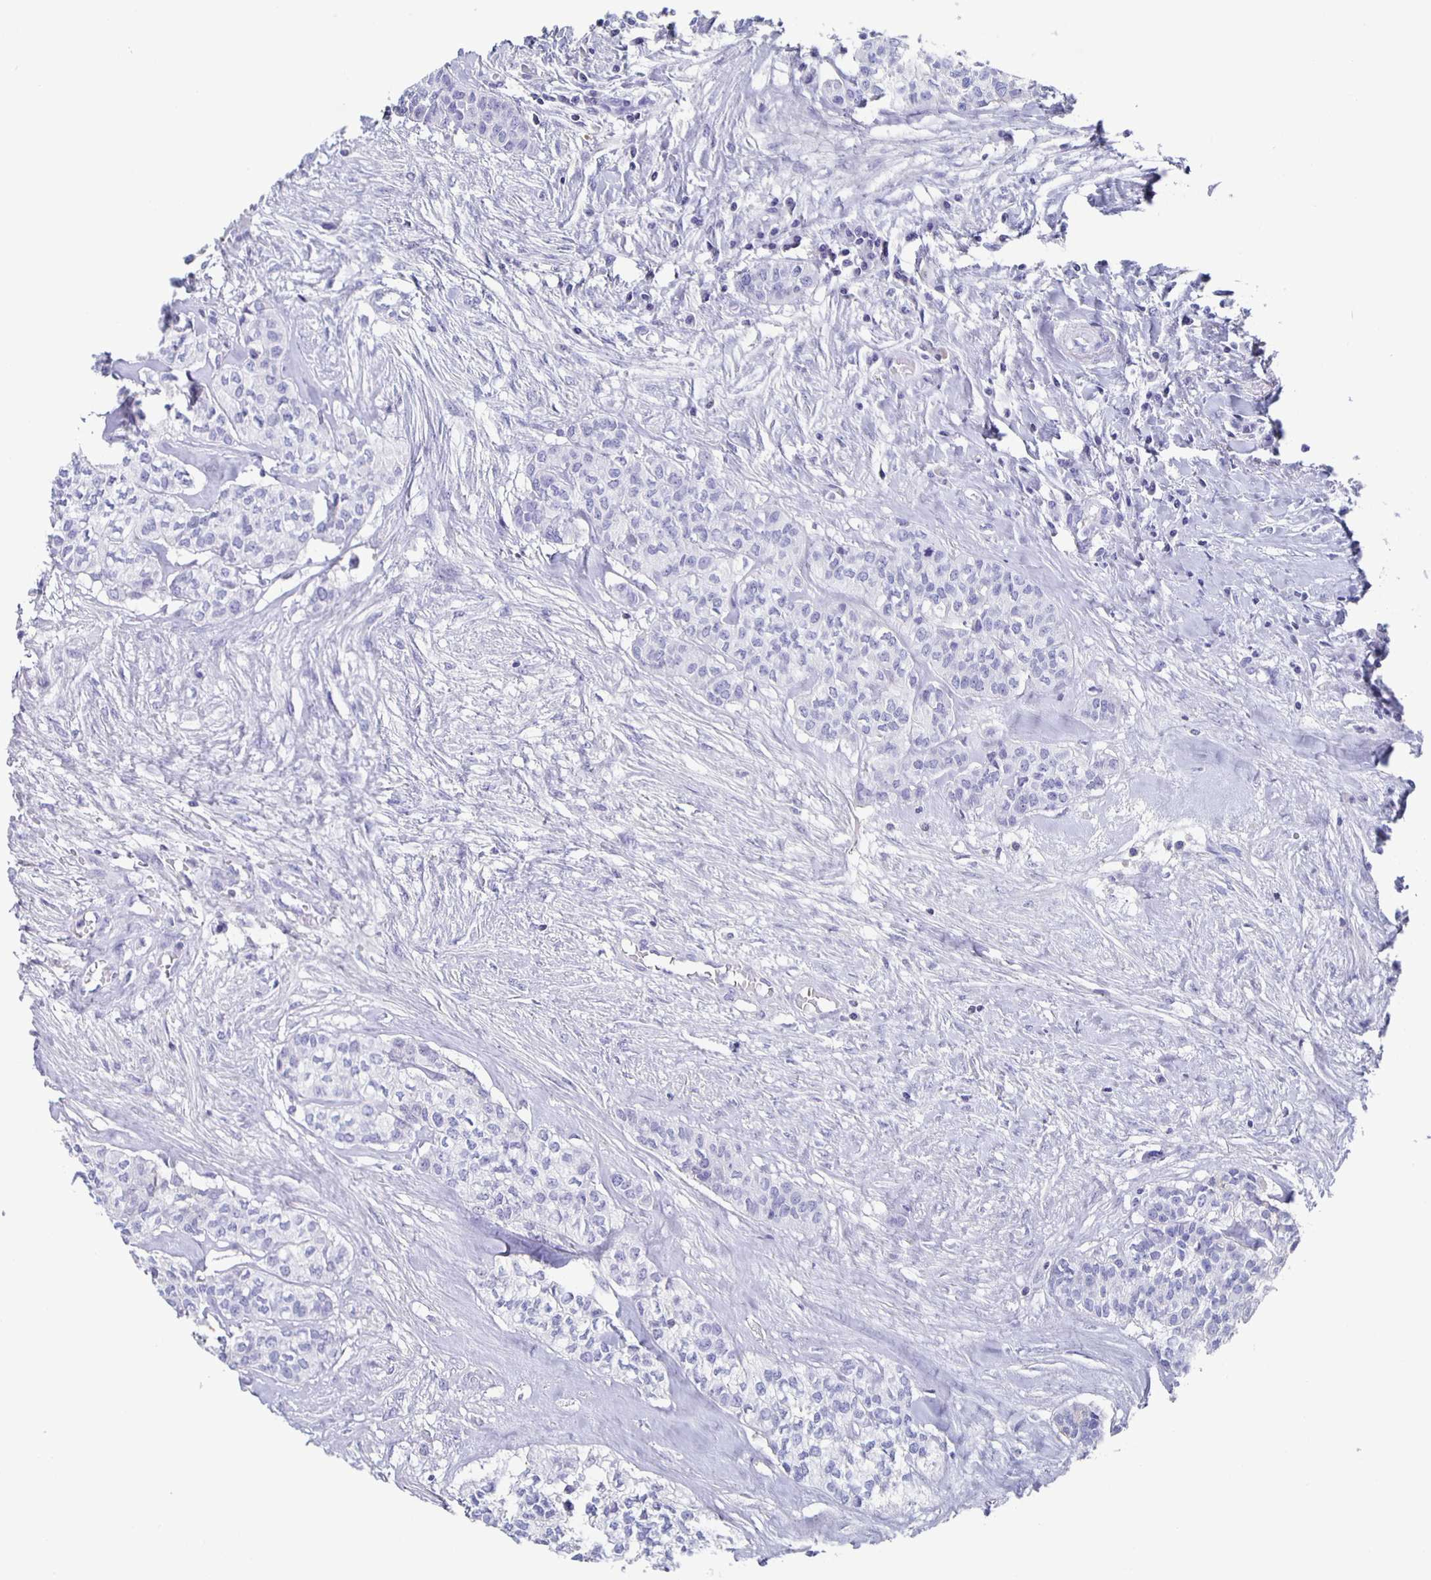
{"staining": {"intensity": "negative", "quantity": "none", "location": "none"}, "tissue": "head and neck cancer", "cell_type": "Tumor cells", "image_type": "cancer", "snomed": [{"axis": "morphology", "description": "Adenocarcinoma, NOS"}, {"axis": "topography", "description": "Head-Neck"}], "caption": "High power microscopy image of an immunohistochemistry (IHC) histopathology image of head and neck adenocarcinoma, revealing no significant staining in tumor cells.", "gene": "FGA", "patient": {"sex": "male", "age": 81}}